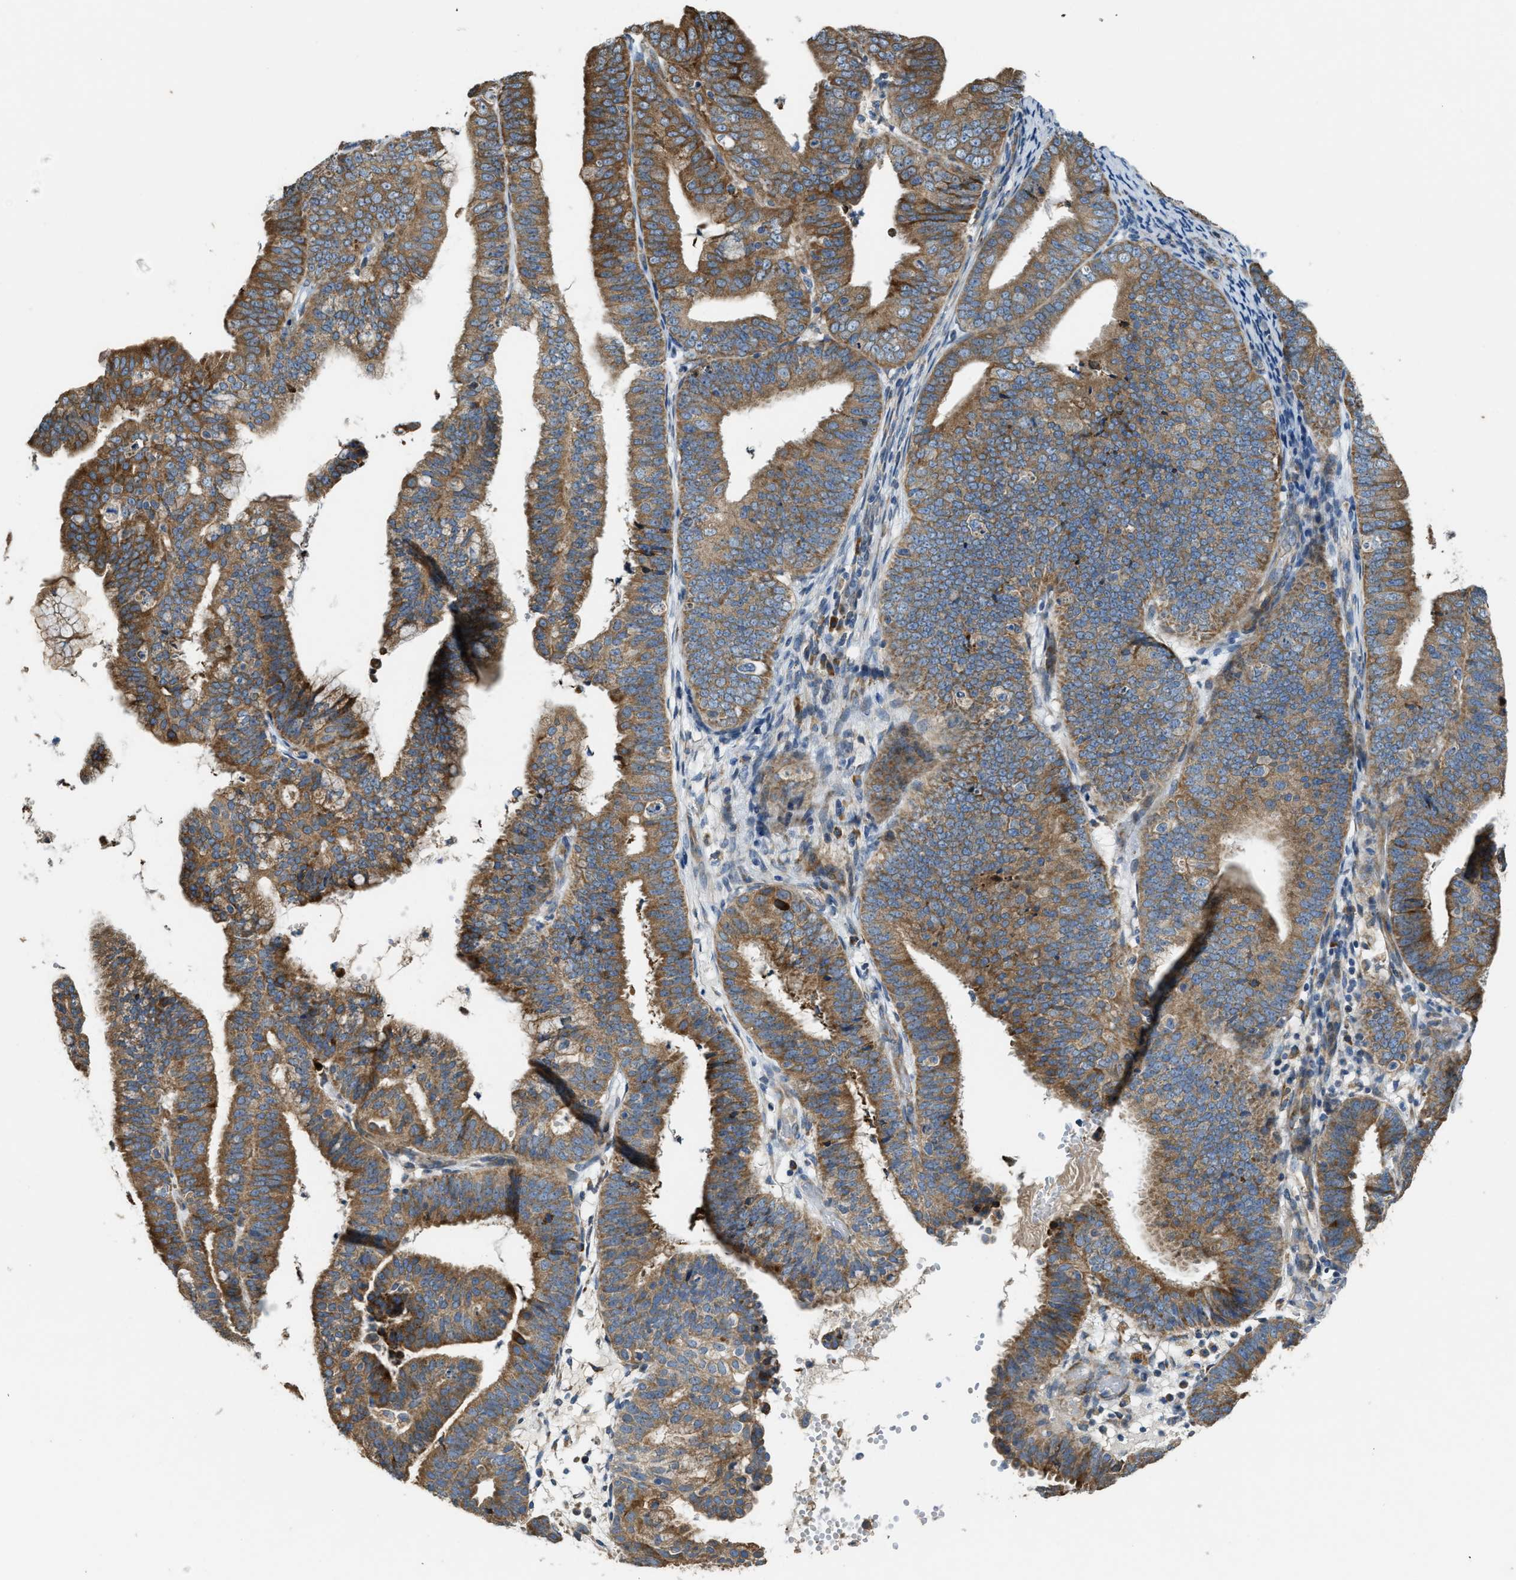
{"staining": {"intensity": "moderate", "quantity": ">75%", "location": "cytoplasmic/membranous"}, "tissue": "endometrial cancer", "cell_type": "Tumor cells", "image_type": "cancer", "snomed": [{"axis": "morphology", "description": "Adenocarcinoma, NOS"}, {"axis": "topography", "description": "Endometrium"}], "caption": "Immunohistochemical staining of endometrial cancer shows medium levels of moderate cytoplasmic/membranous protein staining in about >75% of tumor cells.", "gene": "TMEM68", "patient": {"sex": "female", "age": 63}}